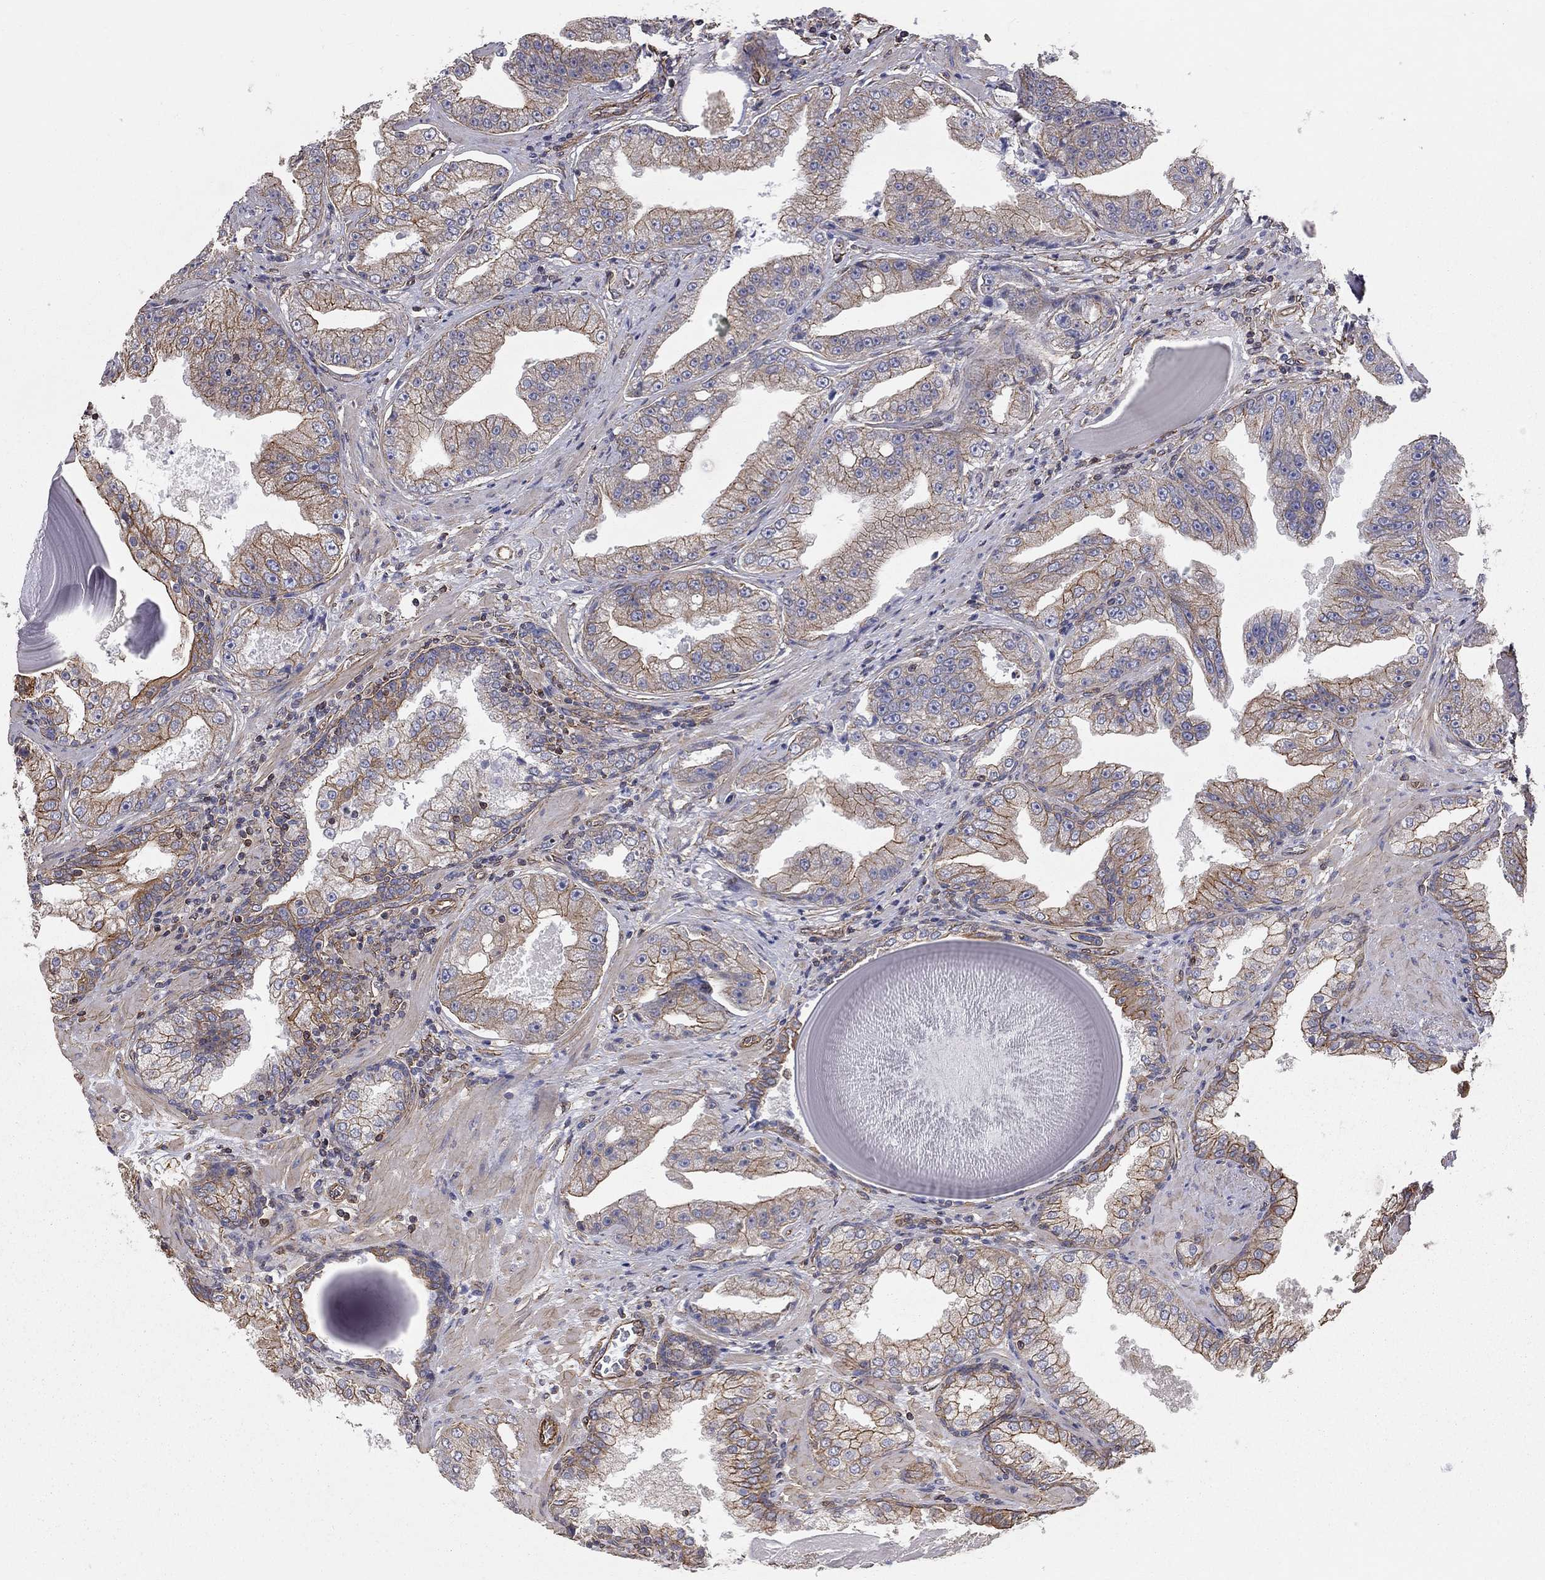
{"staining": {"intensity": "strong", "quantity": "25%-75%", "location": "cytoplasmic/membranous"}, "tissue": "prostate cancer", "cell_type": "Tumor cells", "image_type": "cancer", "snomed": [{"axis": "morphology", "description": "Adenocarcinoma, Low grade"}, {"axis": "topography", "description": "Prostate"}], "caption": "Immunohistochemistry (IHC) (DAB (3,3'-diaminobenzidine)) staining of human prostate adenocarcinoma (low-grade) demonstrates strong cytoplasmic/membranous protein positivity in about 25%-75% of tumor cells.", "gene": "BICDL2", "patient": {"sex": "male", "age": 62}}